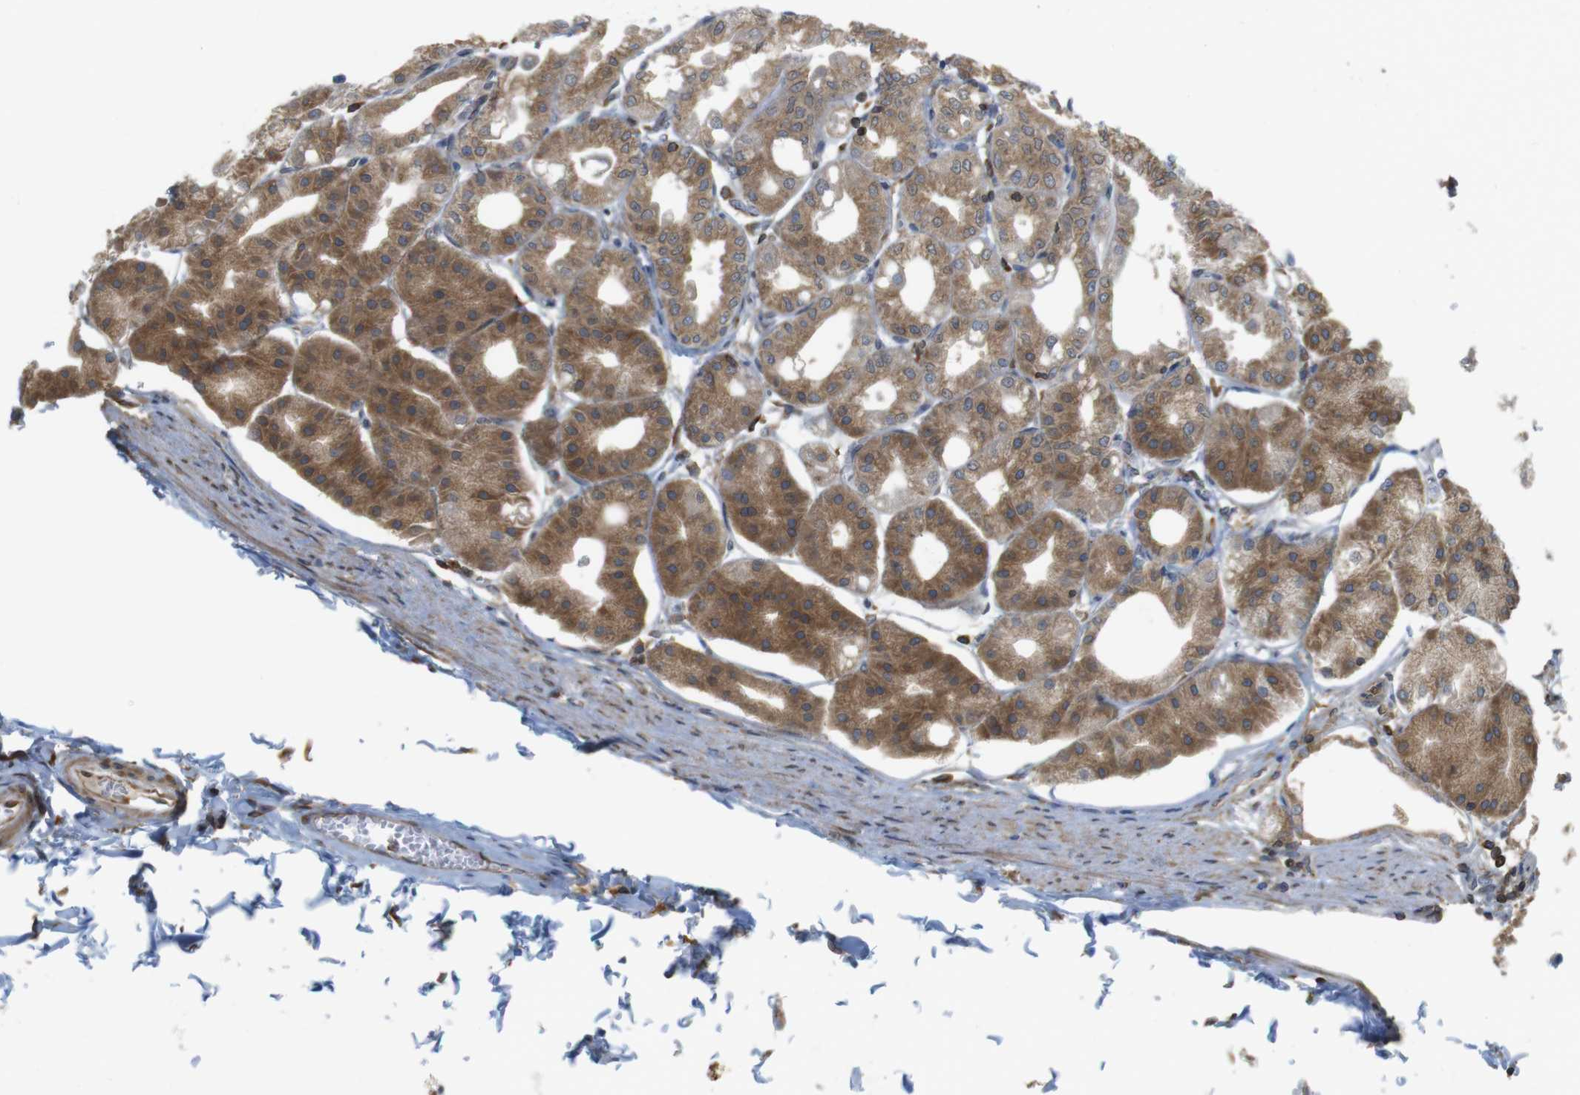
{"staining": {"intensity": "moderate", "quantity": ">75%", "location": "cytoplasmic/membranous"}, "tissue": "stomach", "cell_type": "Glandular cells", "image_type": "normal", "snomed": [{"axis": "morphology", "description": "Normal tissue, NOS"}, {"axis": "topography", "description": "Stomach, lower"}], "caption": "Immunohistochemistry (IHC) staining of normal stomach, which shows medium levels of moderate cytoplasmic/membranous expression in about >75% of glandular cells indicating moderate cytoplasmic/membranous protein positivity. The staining was performed using DAB (3,3'-diaminobenzidine) (brown) for protein detection and nuclei were counterstained in hematoxylin (blue).", "gene": "ARL6IP5", "patient": {"sex": "male", "age": 71}}